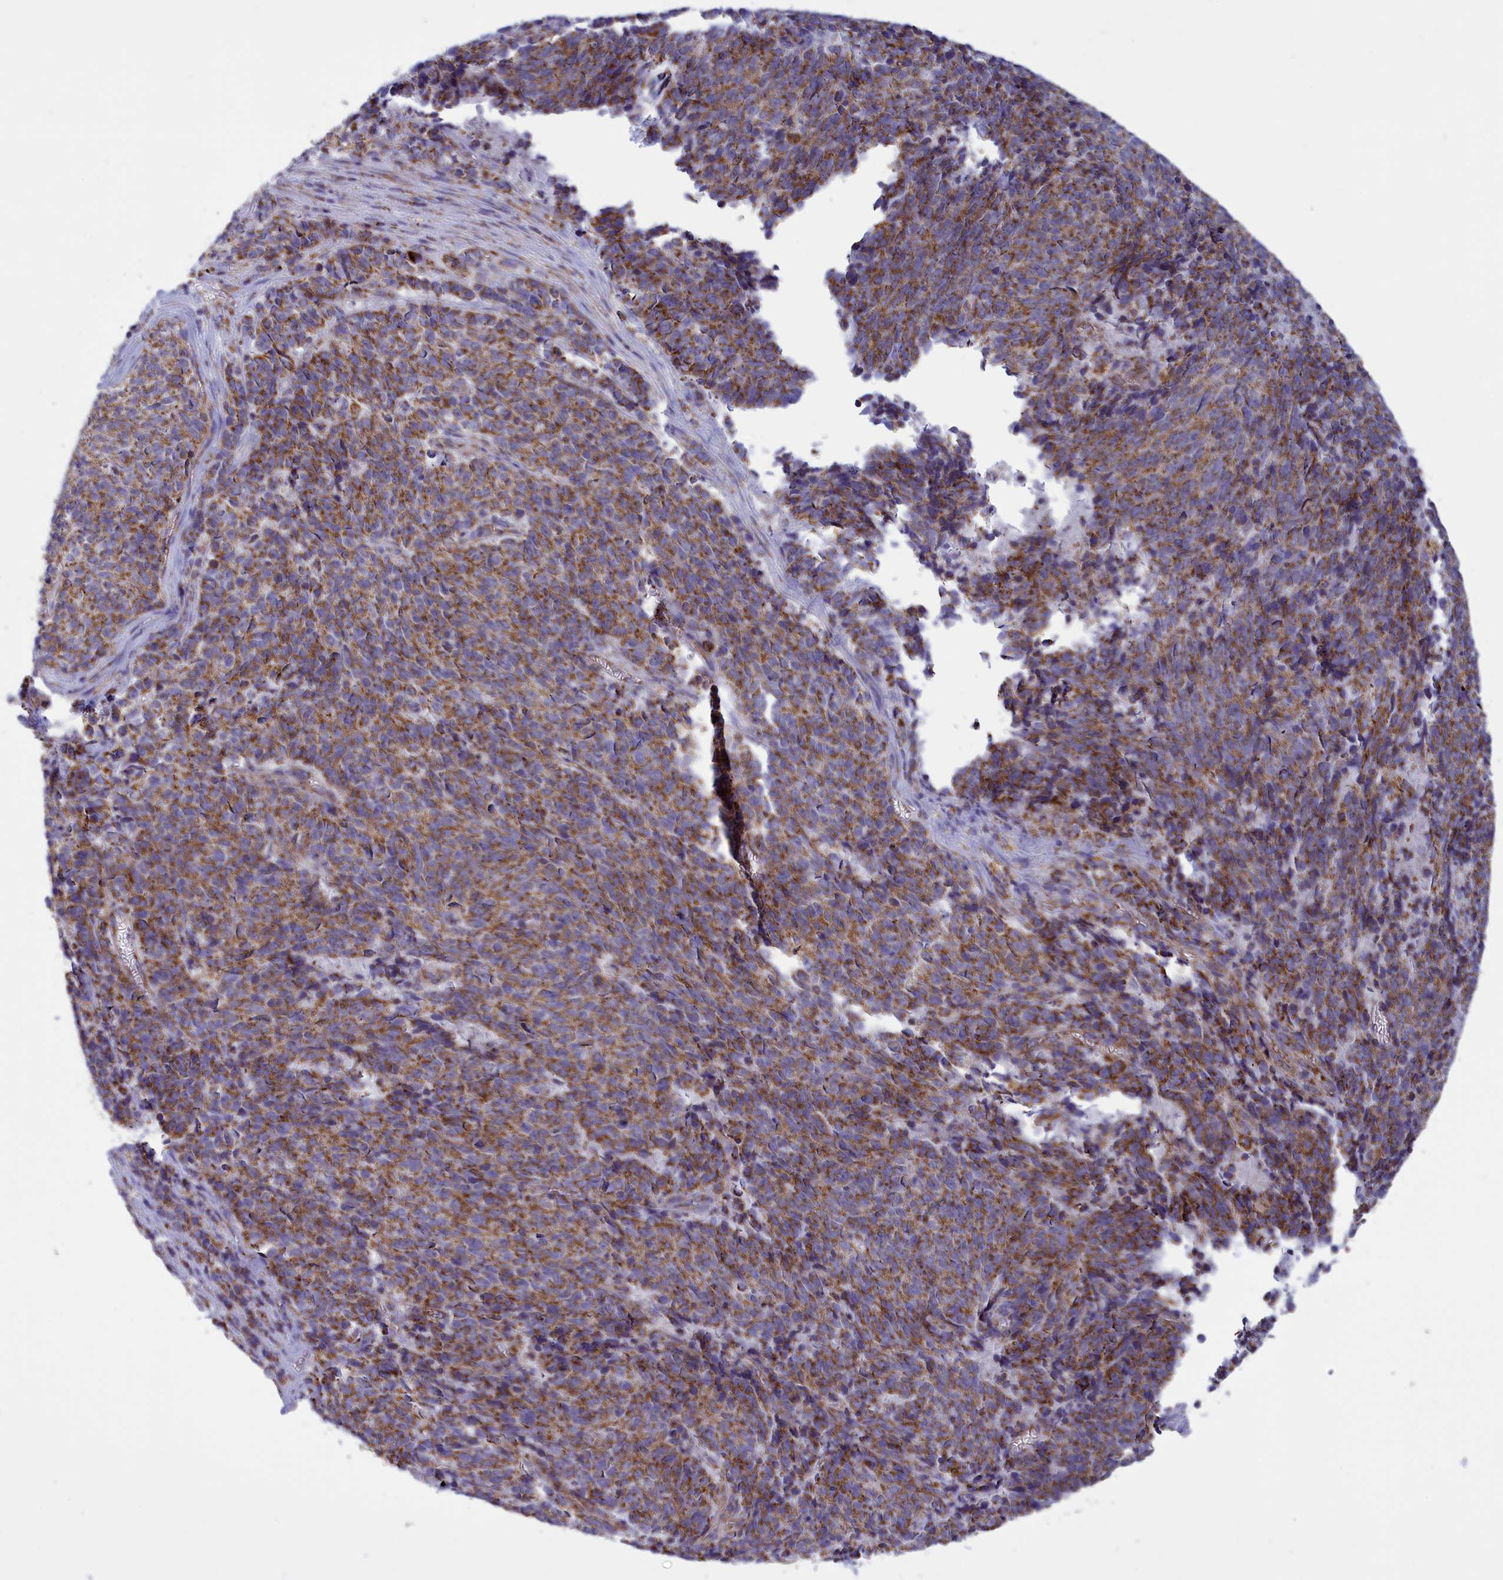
{"staining": {"intensity": "moderate", "quantity": ">75%", "location": "cytoplasmic/membranous"}, "tissue": "cervical cancer", "cell_type": "Tumor cells", "image_type": "cancer", "snomed": [{"axis": "morphology", "description": "Squamous cell carcinoma, NOS"}, {"axis": "topography", "description": "Cervix"}], "caption": "Immunohistochemistry (IHC) (DAB (3,3'-diaminobenzidine)) staining of human squamous cell carcinoma (cervical) shows moderate cytoplasmic/membranous protein positivity in approximately >75% of tumor cells.", "gene": "ISOC2", "patient": {"sex": "female", "age": 29}}